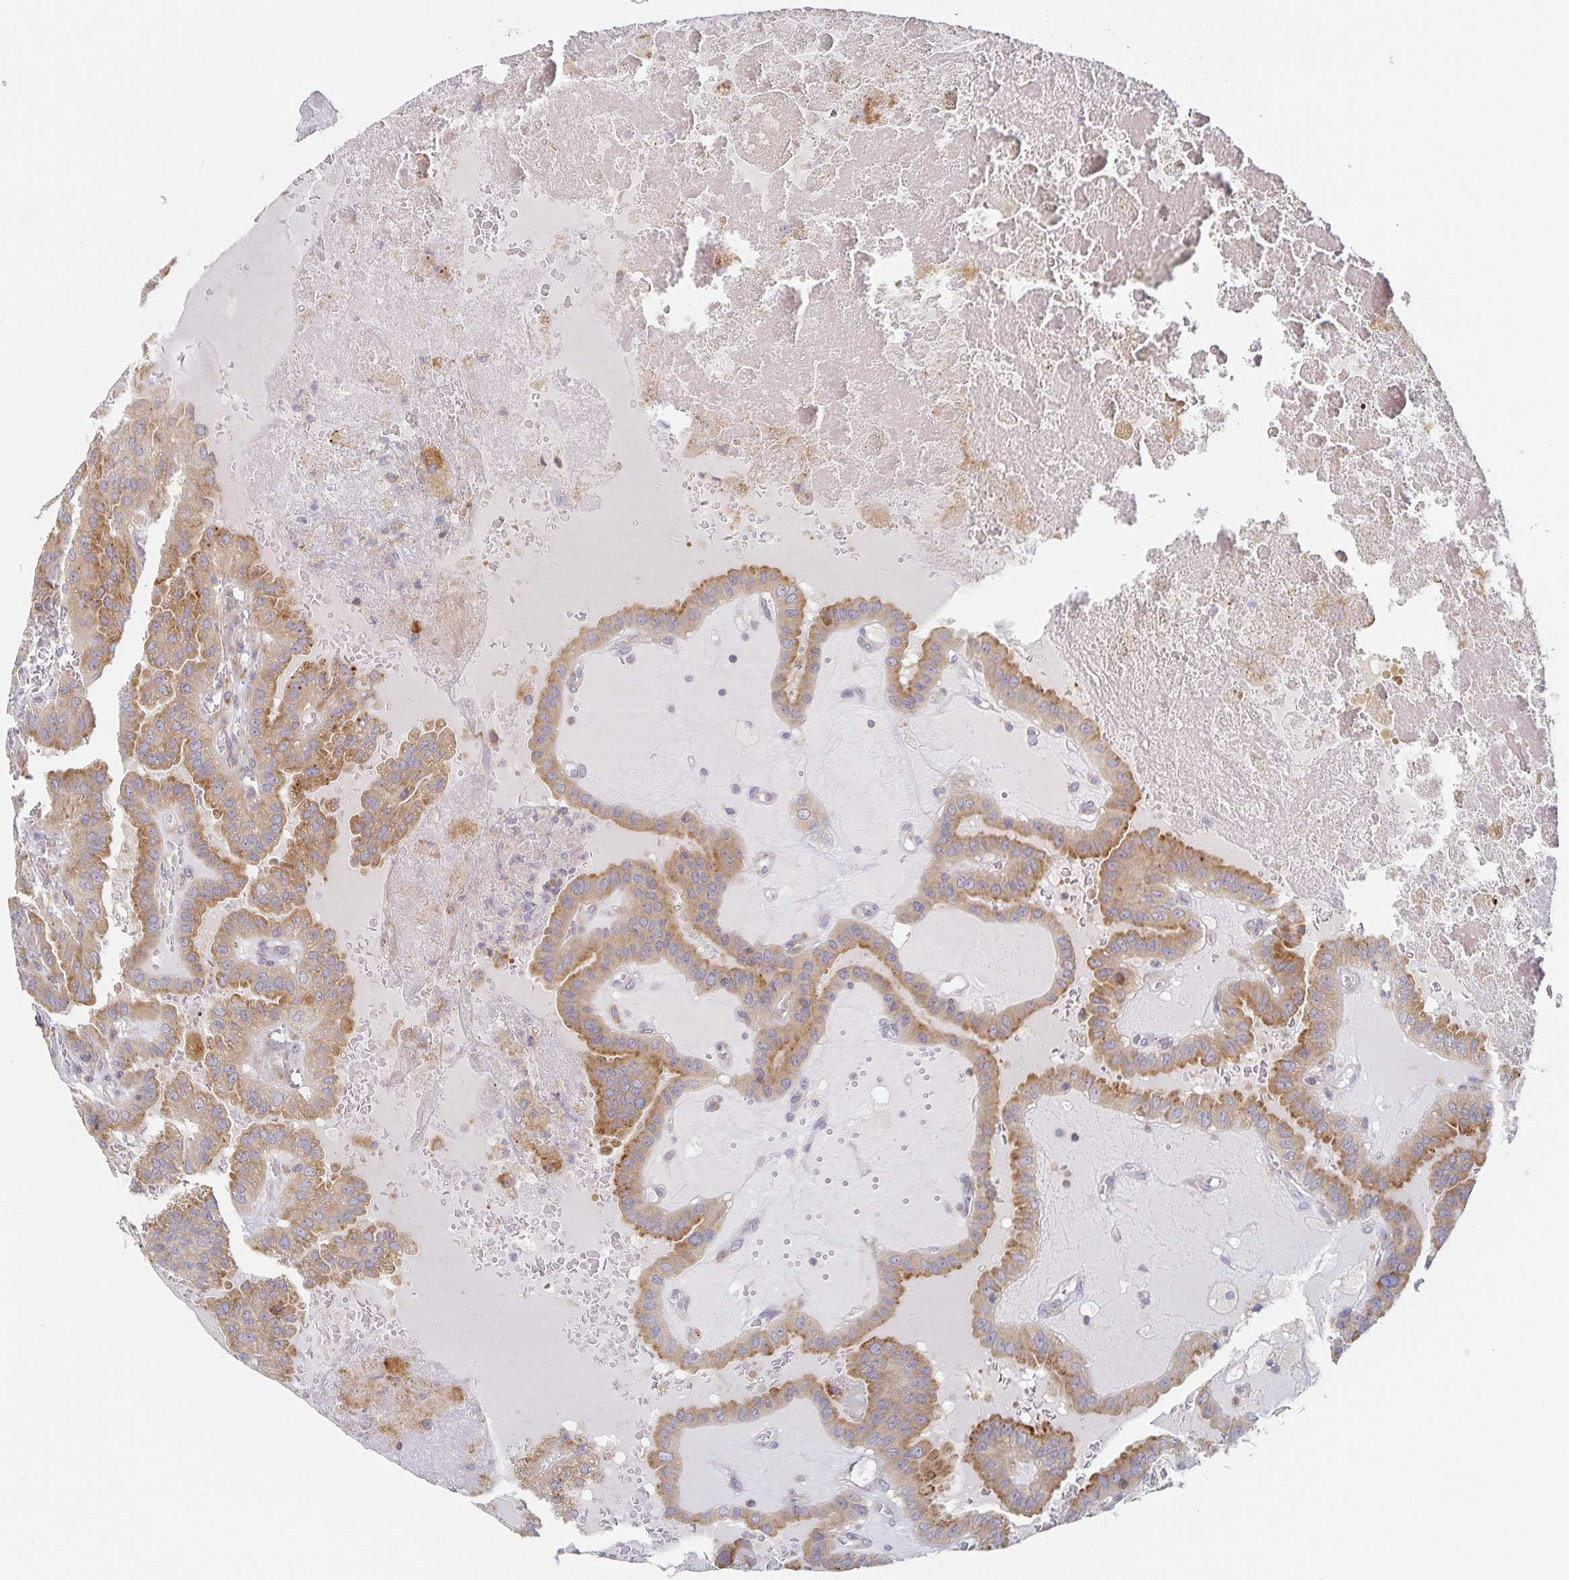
{"staining": {"intensity": "moderate", "quantity": ">75%", "location": "cytoplasmic/membranous"}, "tissue": "thyroid cancer", "cell_type": "Tumor cells", "image_type": "cancer", "snomed": [{"axis": "morphology", "description": "Papillary adenocarcinoma, NOS"}, {"axis": "topography", "description": "Thyroid gland"}], "caption": "A micrograph of human thyroid cancer (papillary adenocarcinoma) stained for a protein reveals moderate cytoplasmic/membranous brown staining in tumor cells.", "gene": "NOMO1", "patient": {"sex": "male", "age": 87}}